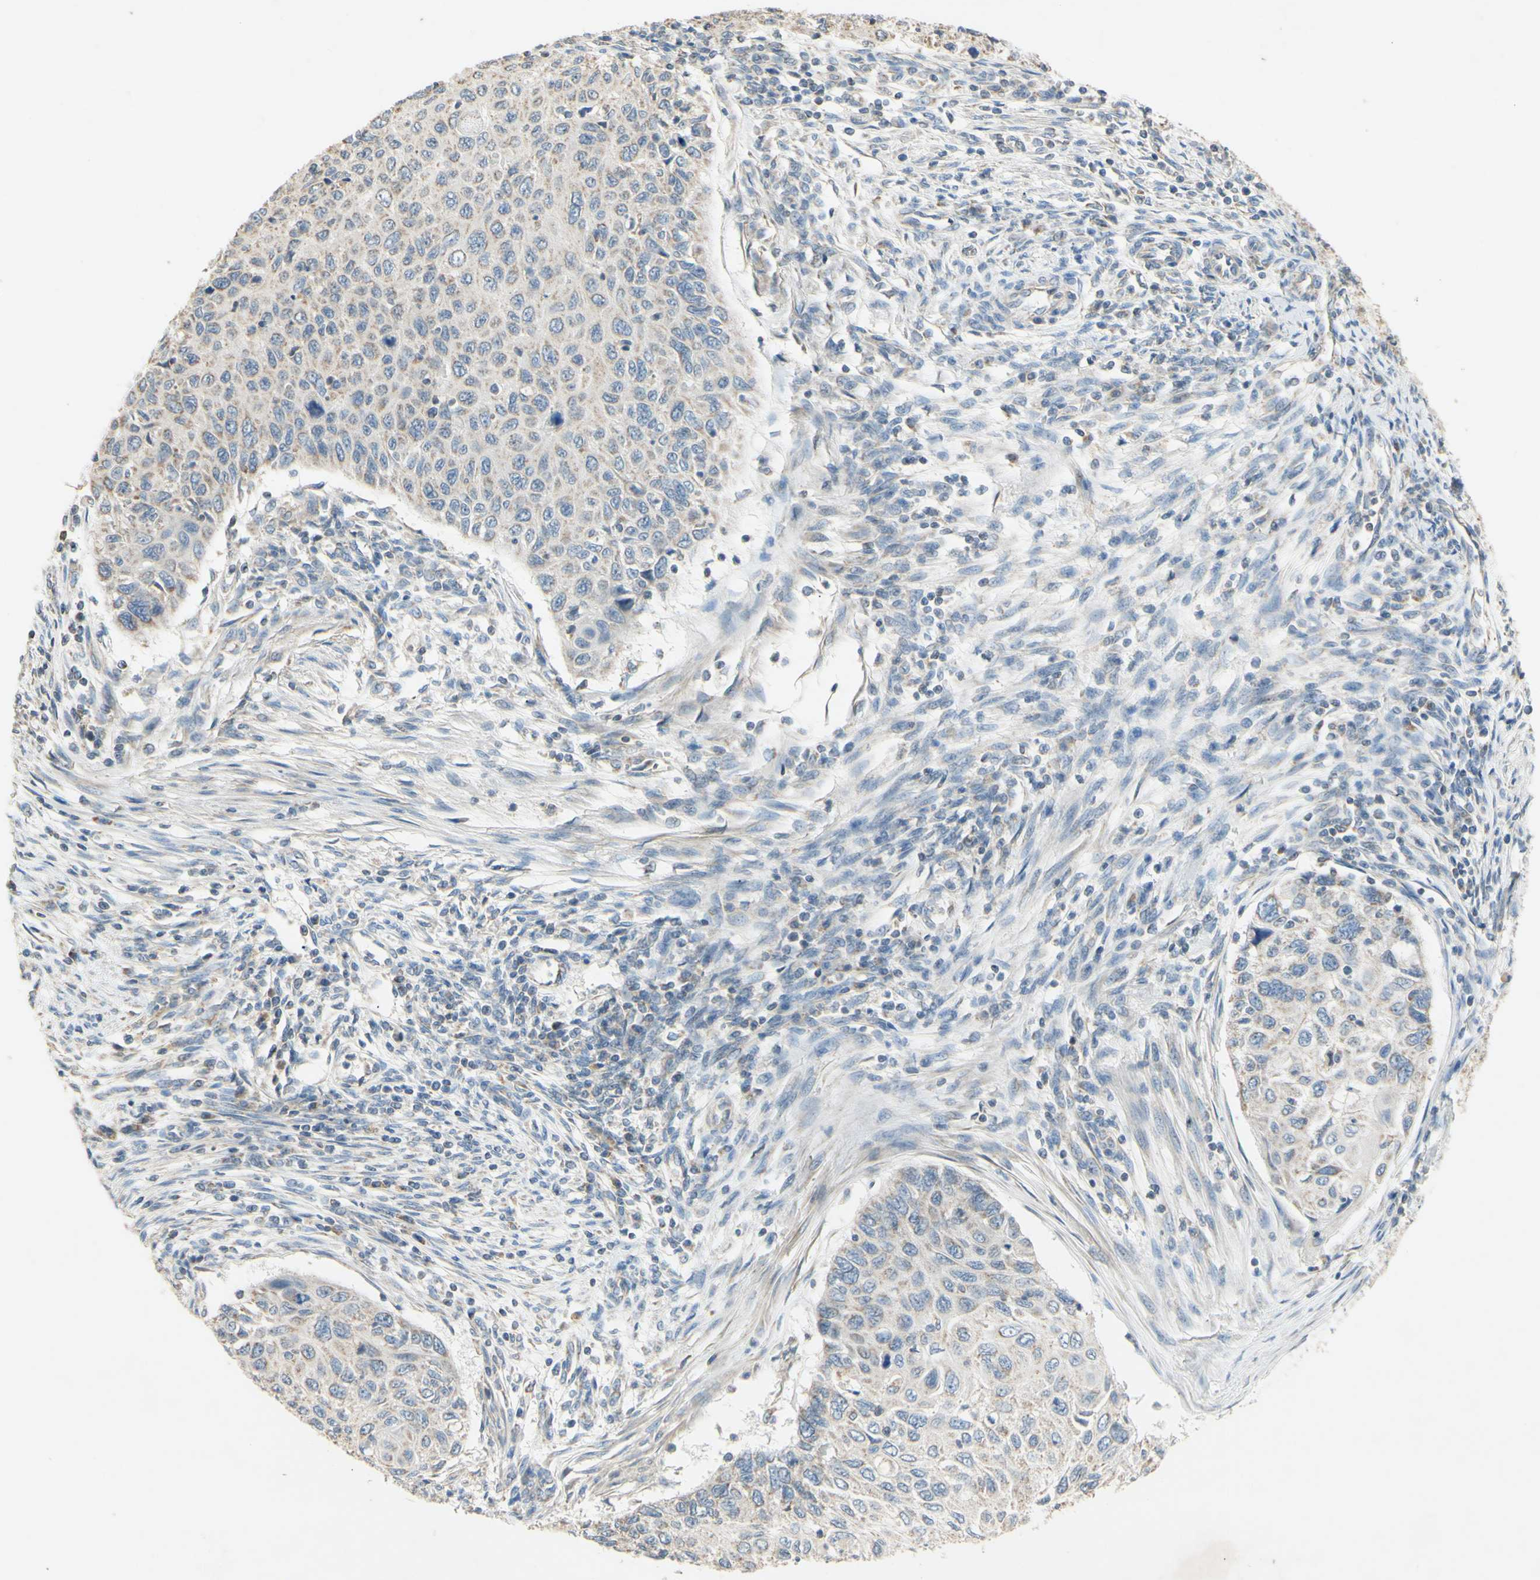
{"staining": {"intensity": "weak", "quantity": "25%-75%", "location": "cytoplasmic/membranous"}, "tissue": "cervical cancer", "cell_type": "Tumor cells", "image_type": "cancer", "snomed": [{"axis": "morphology", "description": "Squamous cell carcinoma, NOS"}, {"axis": "topography", "description": "Cervix"}], "caption": "Immunohistochemistry (IHC) staining of cervical cancer, which shows low levels of weak cytoplasmic/membranous staining in approximately 25%-75% of tumor cells indicating weak cytoplasmic/membranous protein expression. The staining was performed using DAB (brown) for protein detection and nuclei were counterstained in hematoxylin (blue).", "gene": "PTGIS", "patient": {"sex": "female", "age": 70}}